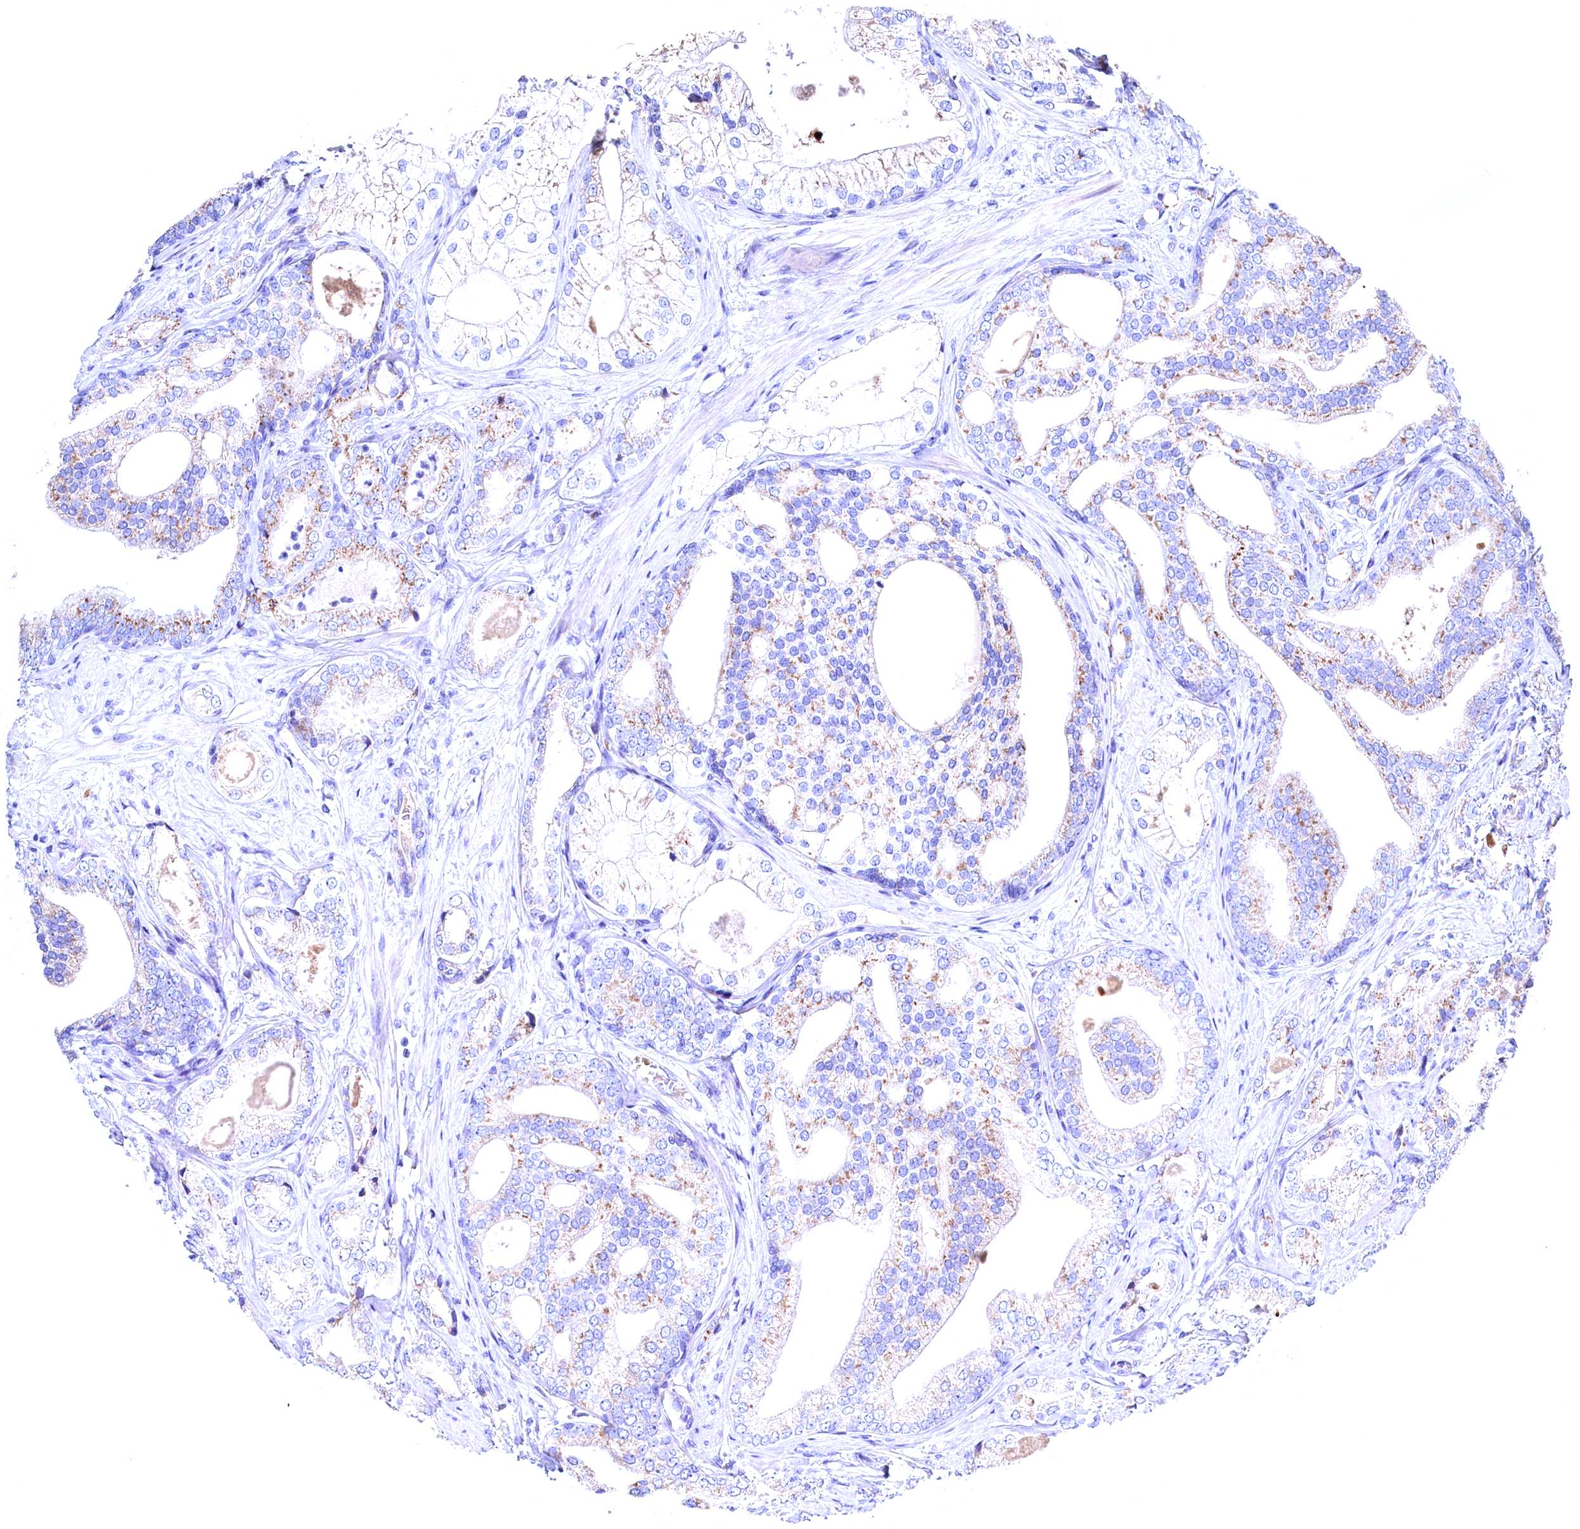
{"staining": {"intensity": "moderate", "quantity": "25%-75%", "location": "cytoplasmic/membranous"}, "tissue": "prostate cancer", "cell_type": "Tumor cells", "image_type": "cancer", "snomed": [{"axis": "morphology", "description": "Adenocarcinoma, High grade"}, {"axis": "topography", "description": "Prostate"}], "caption": "Immunohistochemistry (IHC) (DAB (3,3'-diaminobenzidine)) staining of human prostate cancer demonstrates moderate cytoplasmic/membranous protein positivity in approximately 25%-75% of tumor cells. The protein is shown in brown color, while the nuclei are stained blue.", "gene": "GPR108", "patient": {"sex": "male", "age": 60}}